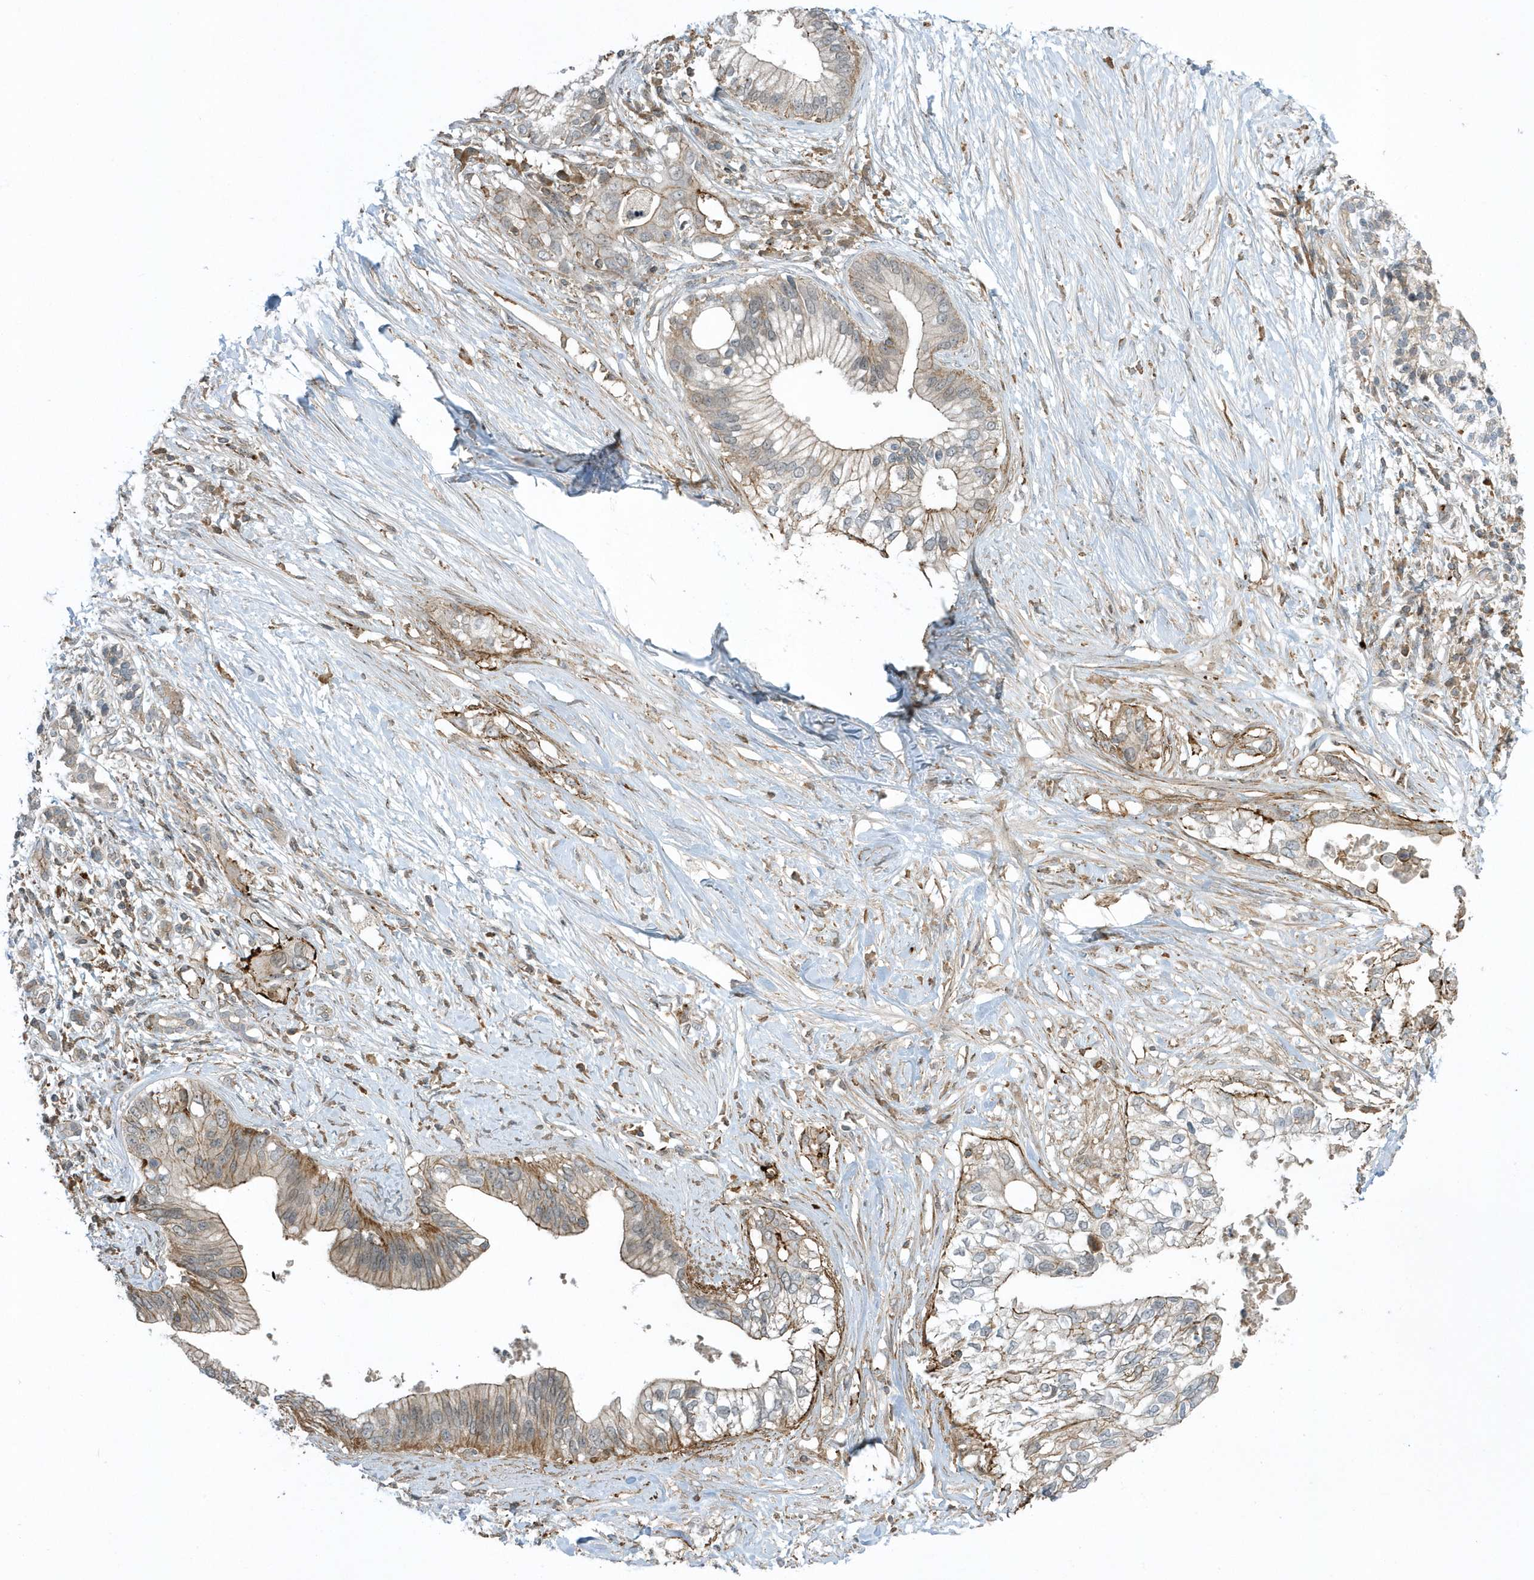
{"staining": {"intensity": "weak", "quantity": "<25%", "location": "cytoplasmic/membranous"}, "tissue": "pancreatic cancer", "cell_type": "Tumor cells", "image_type": "cancer", "snomed": [{"axis": "morphology", "description": "Normal tissue, NOS"}, {"axis": "morphology", "description": "Adenocarcinoma, NOS"}, {"axis": "topography", "description": "Pancreas"}, {"axis": "topography", "description": "Peripheral nerve tissue"}], "caption": "High power microscopy histopathology image of an immunohistochemistry micrograph of adenocarcinoma (pancreatic), revealing no significant expression in tumor cells.", "gene": "ZBTB8A", "patient": {"sex": "male", "age": 59}}